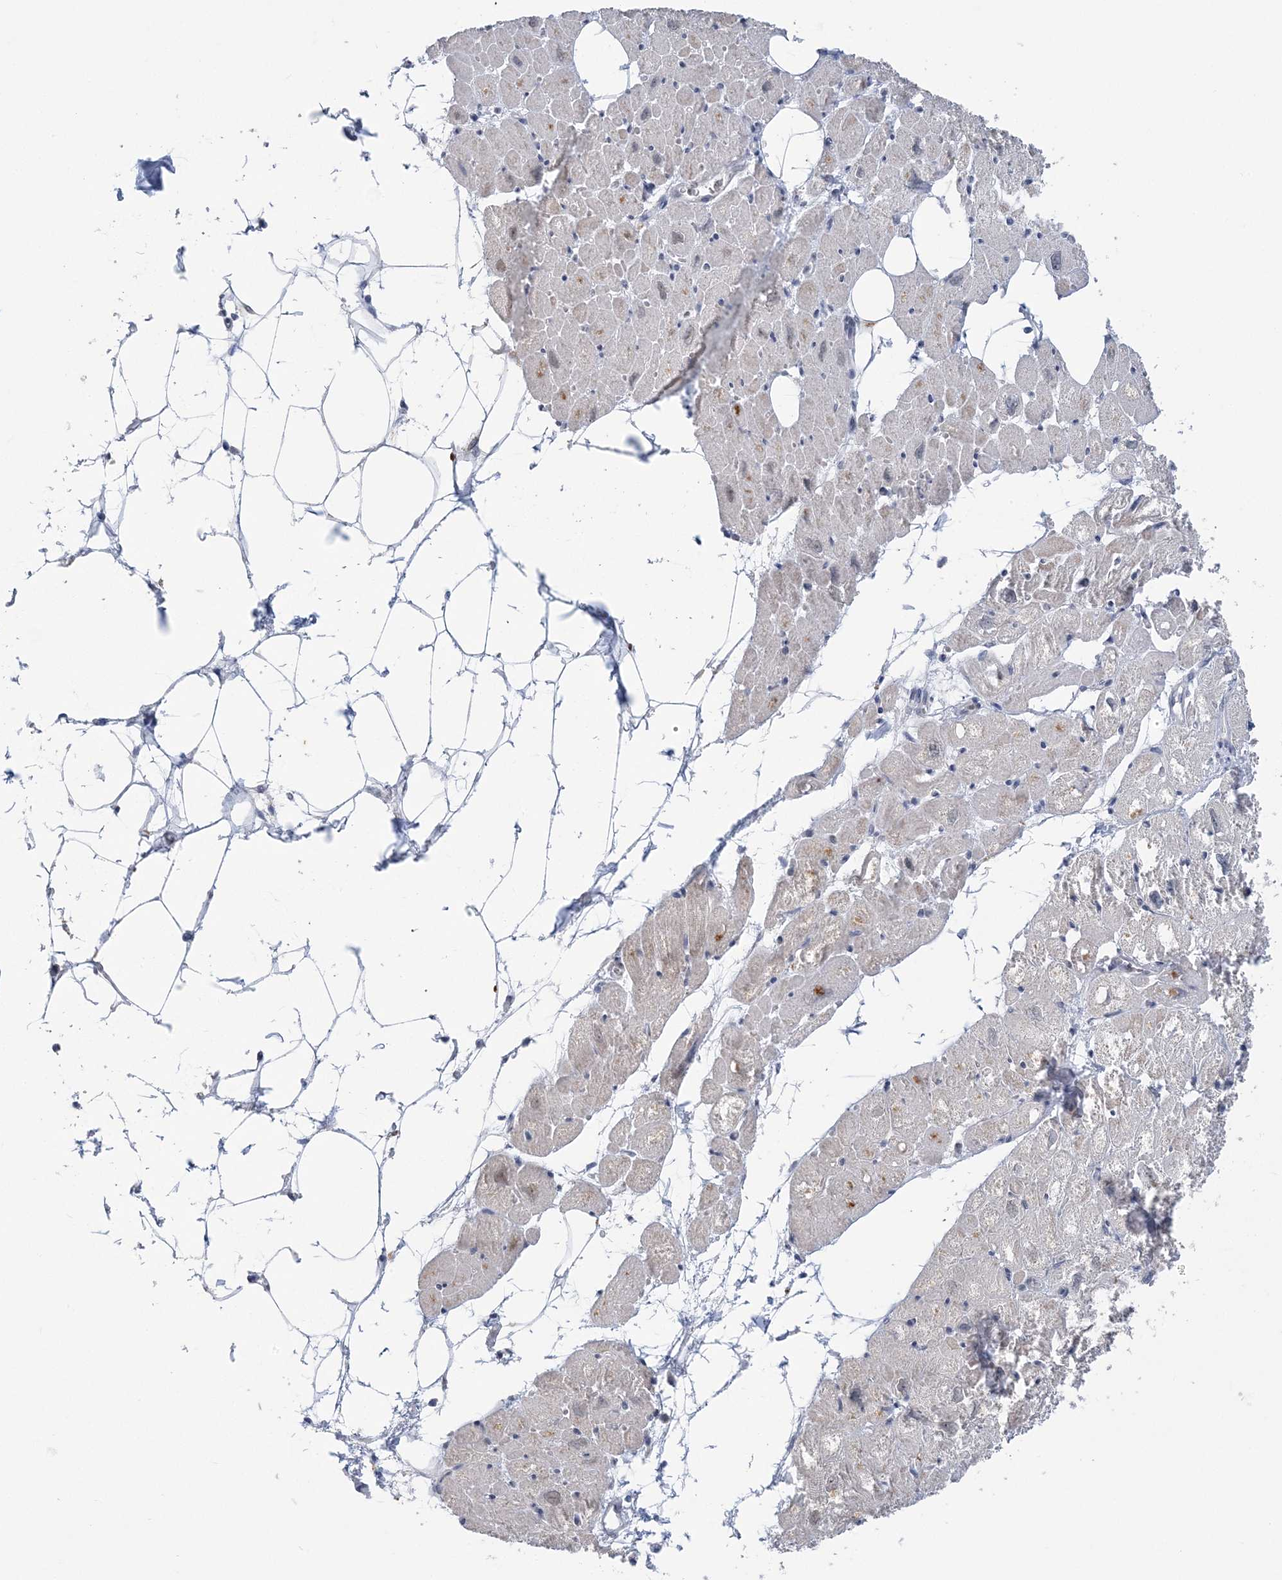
{"staining": {"intensity": "moderate", "quantity": "25%-75%", "location": "cytoplasmic/membranous"}, "tissue": "heart muscle", "cell_type": "Cardiomyocytes", "image_type": "normal", "snomed": [{"axis": "morphology", "description": "Normal tissue, NOS"}, {"axis": "topography", "description": "Heart"}], "caption": "Heart muscle stained with DAB (3,3'-diaminobenzidine) immunohistochemistry (IHC) exhibits medium levels of moderate cytoplasmic/membranous positivity in approximately 25%-75% of cardiomyocytes. (Brightfield microscopy of DAB IHC at high magnification).", "gene": "ZBTB7A", "patient": {"sex": "male", "age": 50}}